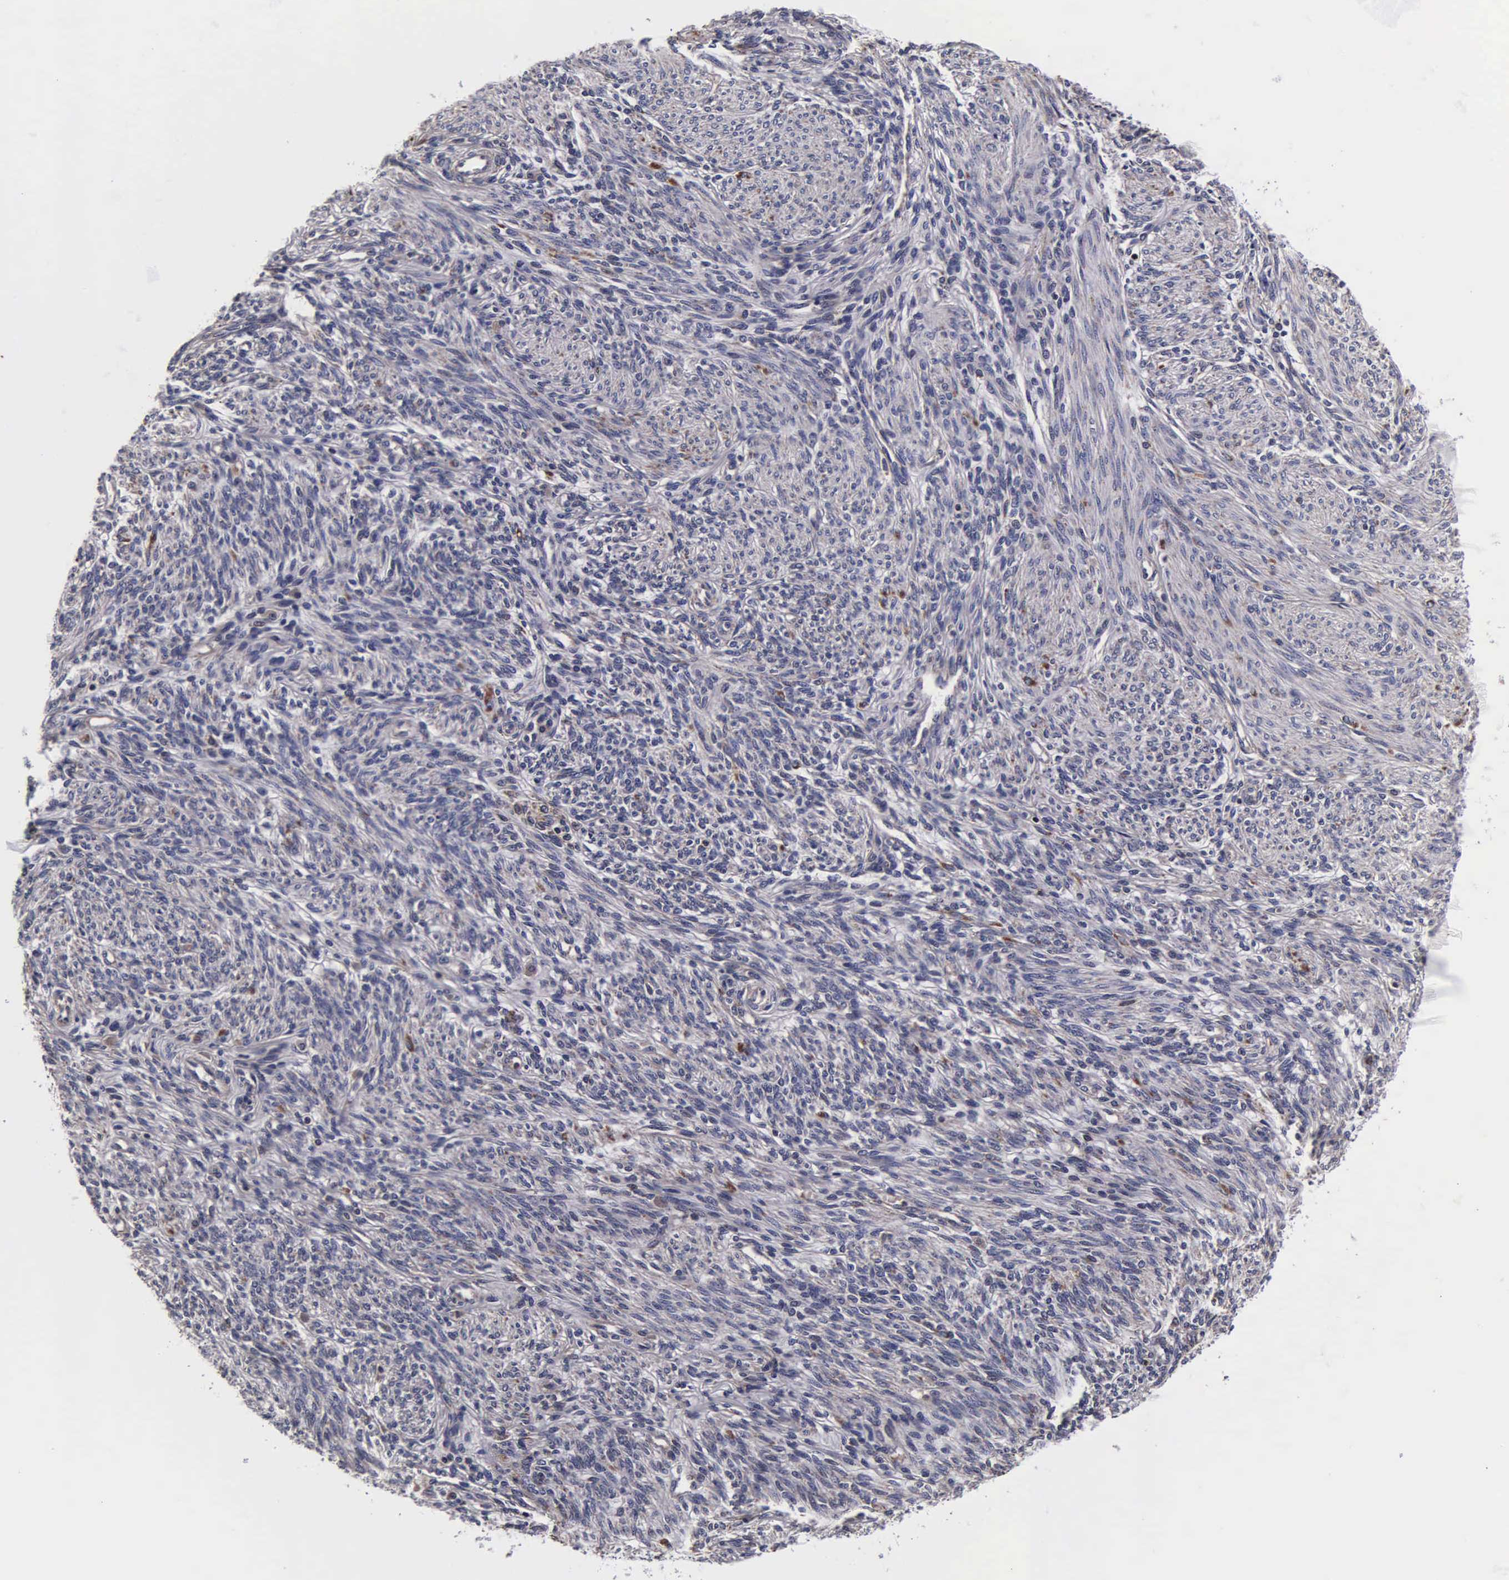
{"staining": {"intensity": "negative", "quantity": "none", "location": "none"}, "tissue": "endometrium", "cell_type": "Cells in endometrial stroma", "image_type": "normal", "snomed": [{"axis": "morphology", "description": "Normal tissue, NOS"}, {"axis": "topography", "description": "Endometrium"}], "caption": "Immunohistochemistry image of normal endometrium stained for a protein (brown), which demonstrates no expression in cells in endometrial stroma.", "gene": "PSMA3", "patient": {"sex": "female", "age": 82}}